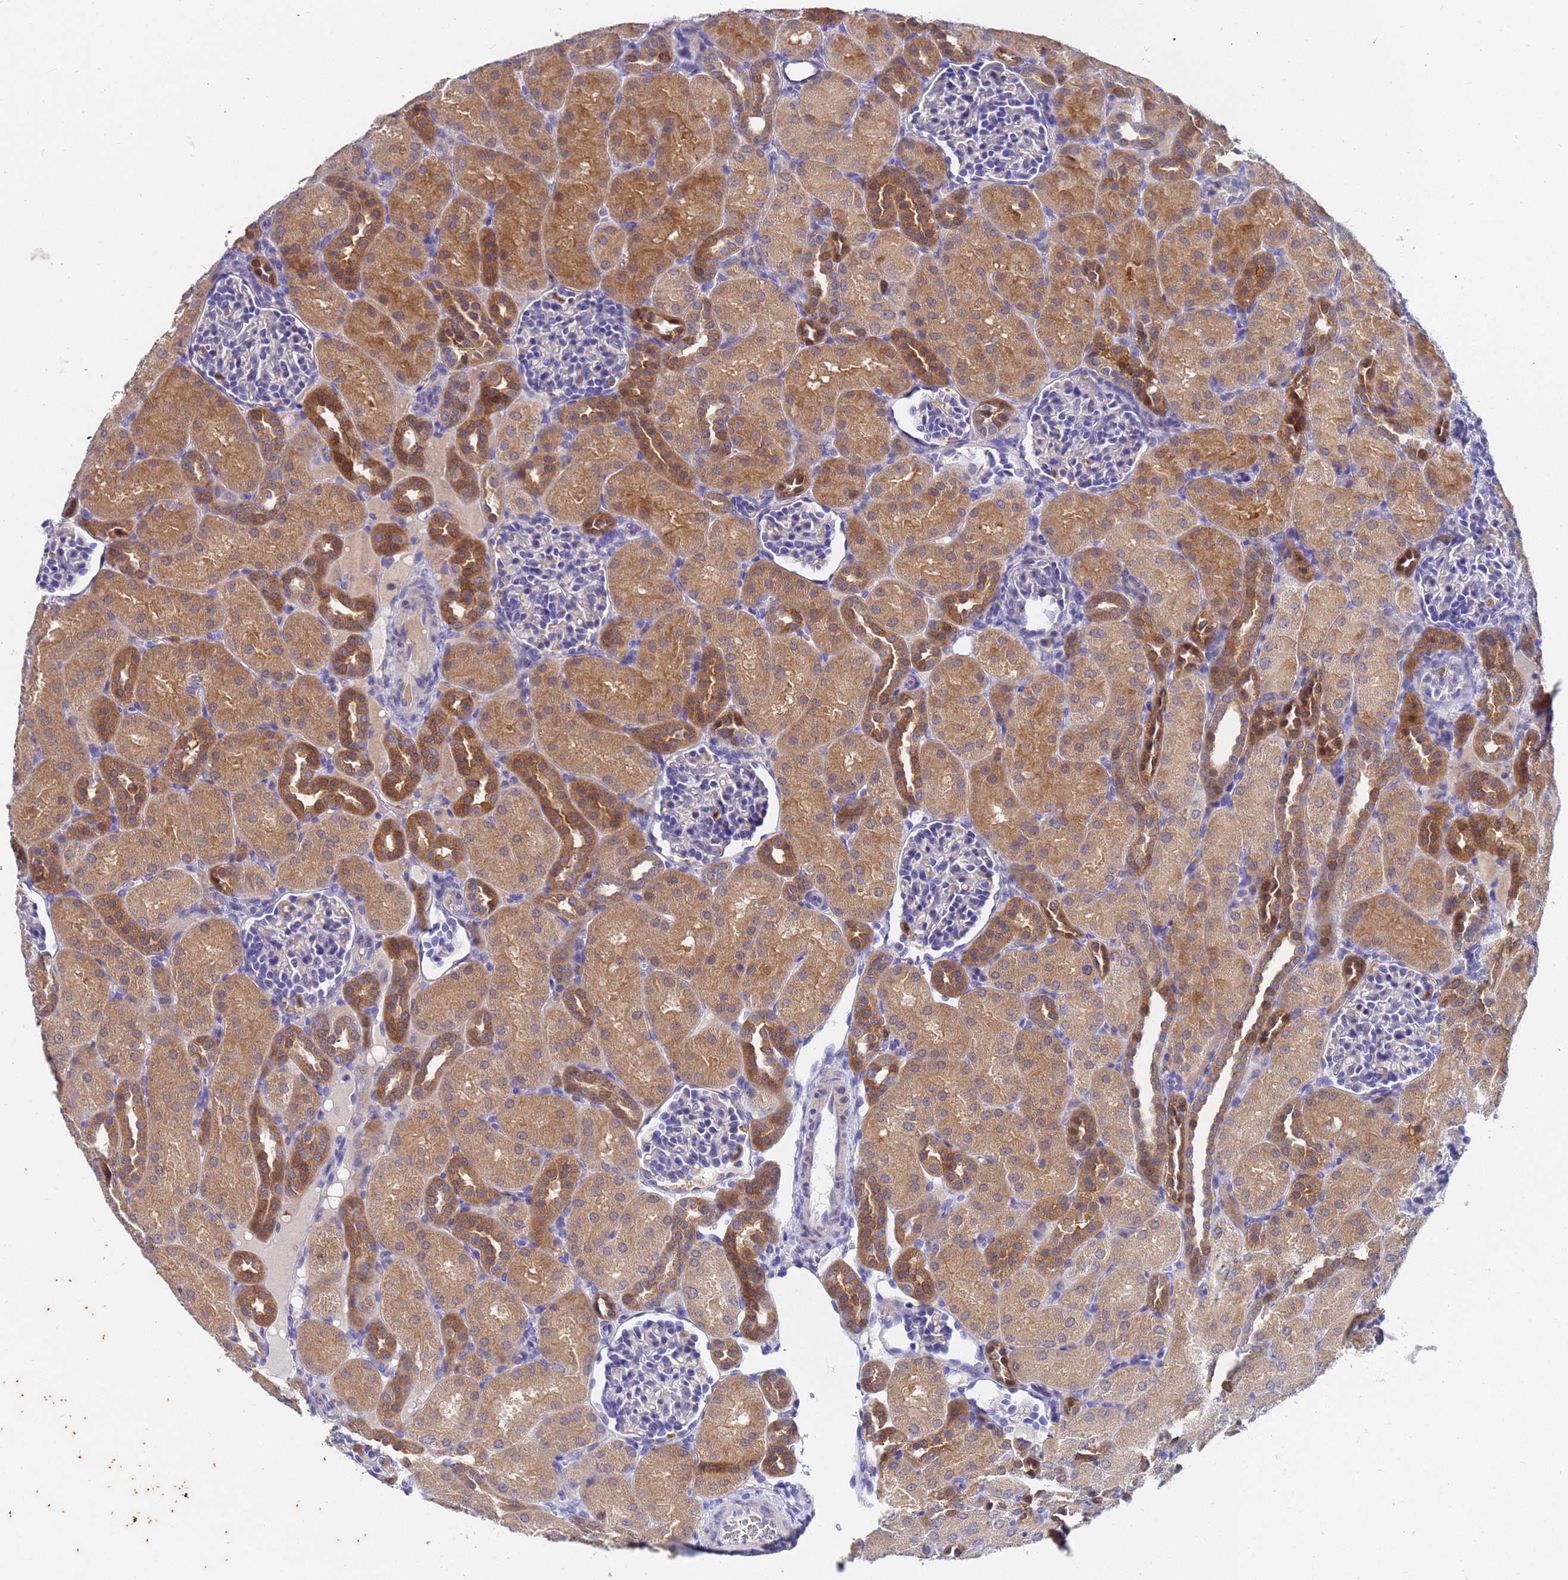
{"staining": {"intensity": "negative", "quantity": "none", "location": "none"}, "tissue": "kidney", "cell_type": "Cells in glomeruli", "image_type": "normal", "snomed": [{"axis": "morphology", "description": "Normal tissue, NOS"}, {"axis": "topography", "description": "Kidney"}], "caption": "DAB (3,3'-diaminobenzidine) immunohistochemical staining of normal kidney displays no significant positivity in cells in glomeruli. (Stains: DAB immunohistochemistry (IHC) with hematoxylin counter stain, Microscopy: brightfield microscopy at high magnification).", "gene": "TTLL11", "patient": {"sex": "male", "age": 1}}